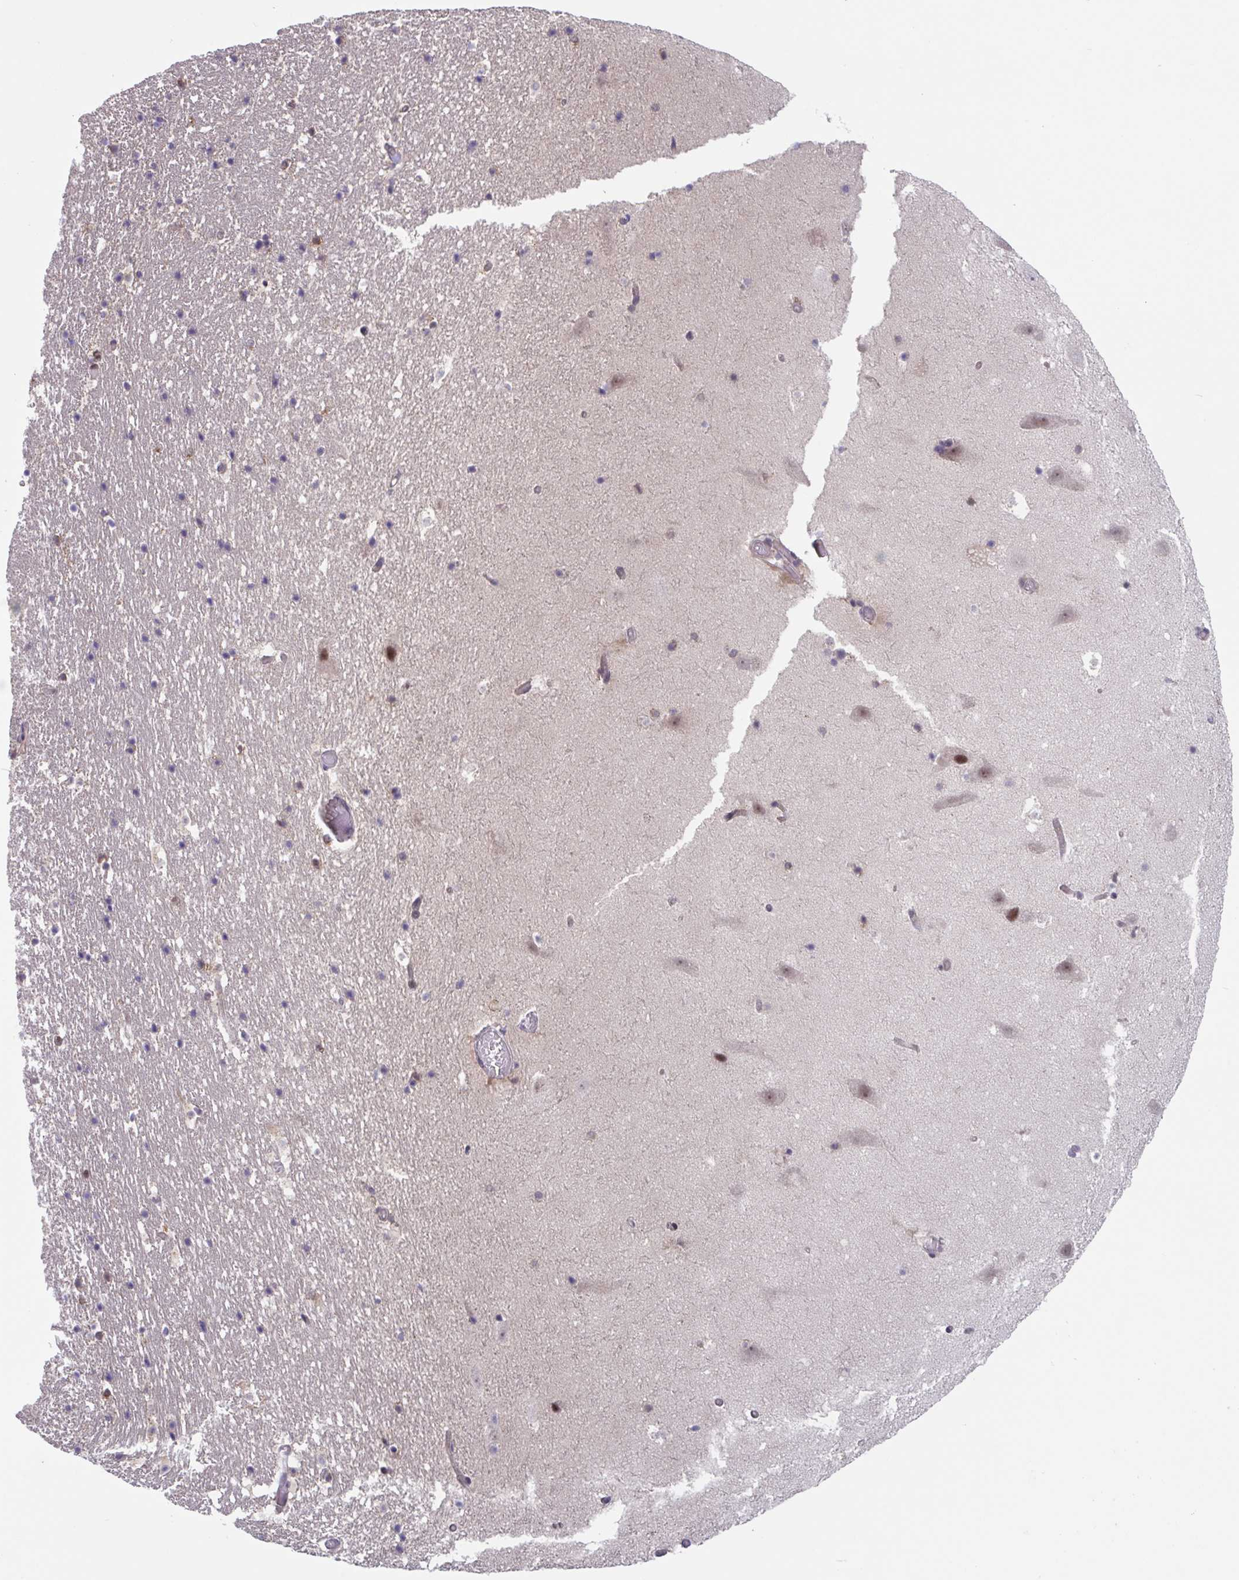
{"staining": {"intensity": "weak", "quantity": "<25%", "location": "cytoplasmic/membranous"}, "tissue": "hippocampus", "cell_type": "Glial cells", "image_type": "normal", "snomed": [{"axis": "morphology", "description": "Normal tissue, NOS"}, {"axis": "topography", "description": "Hippocampus"}], "caption": "Micrograph shows no protein positivity in glial cells of normal hippocampus. (DAB (3,3'-diaminobenzidine) immunohistochemistry (IHC), high magnification).", "gene": "RIOK1", "patient": {"sex": "female", "age": 42}}